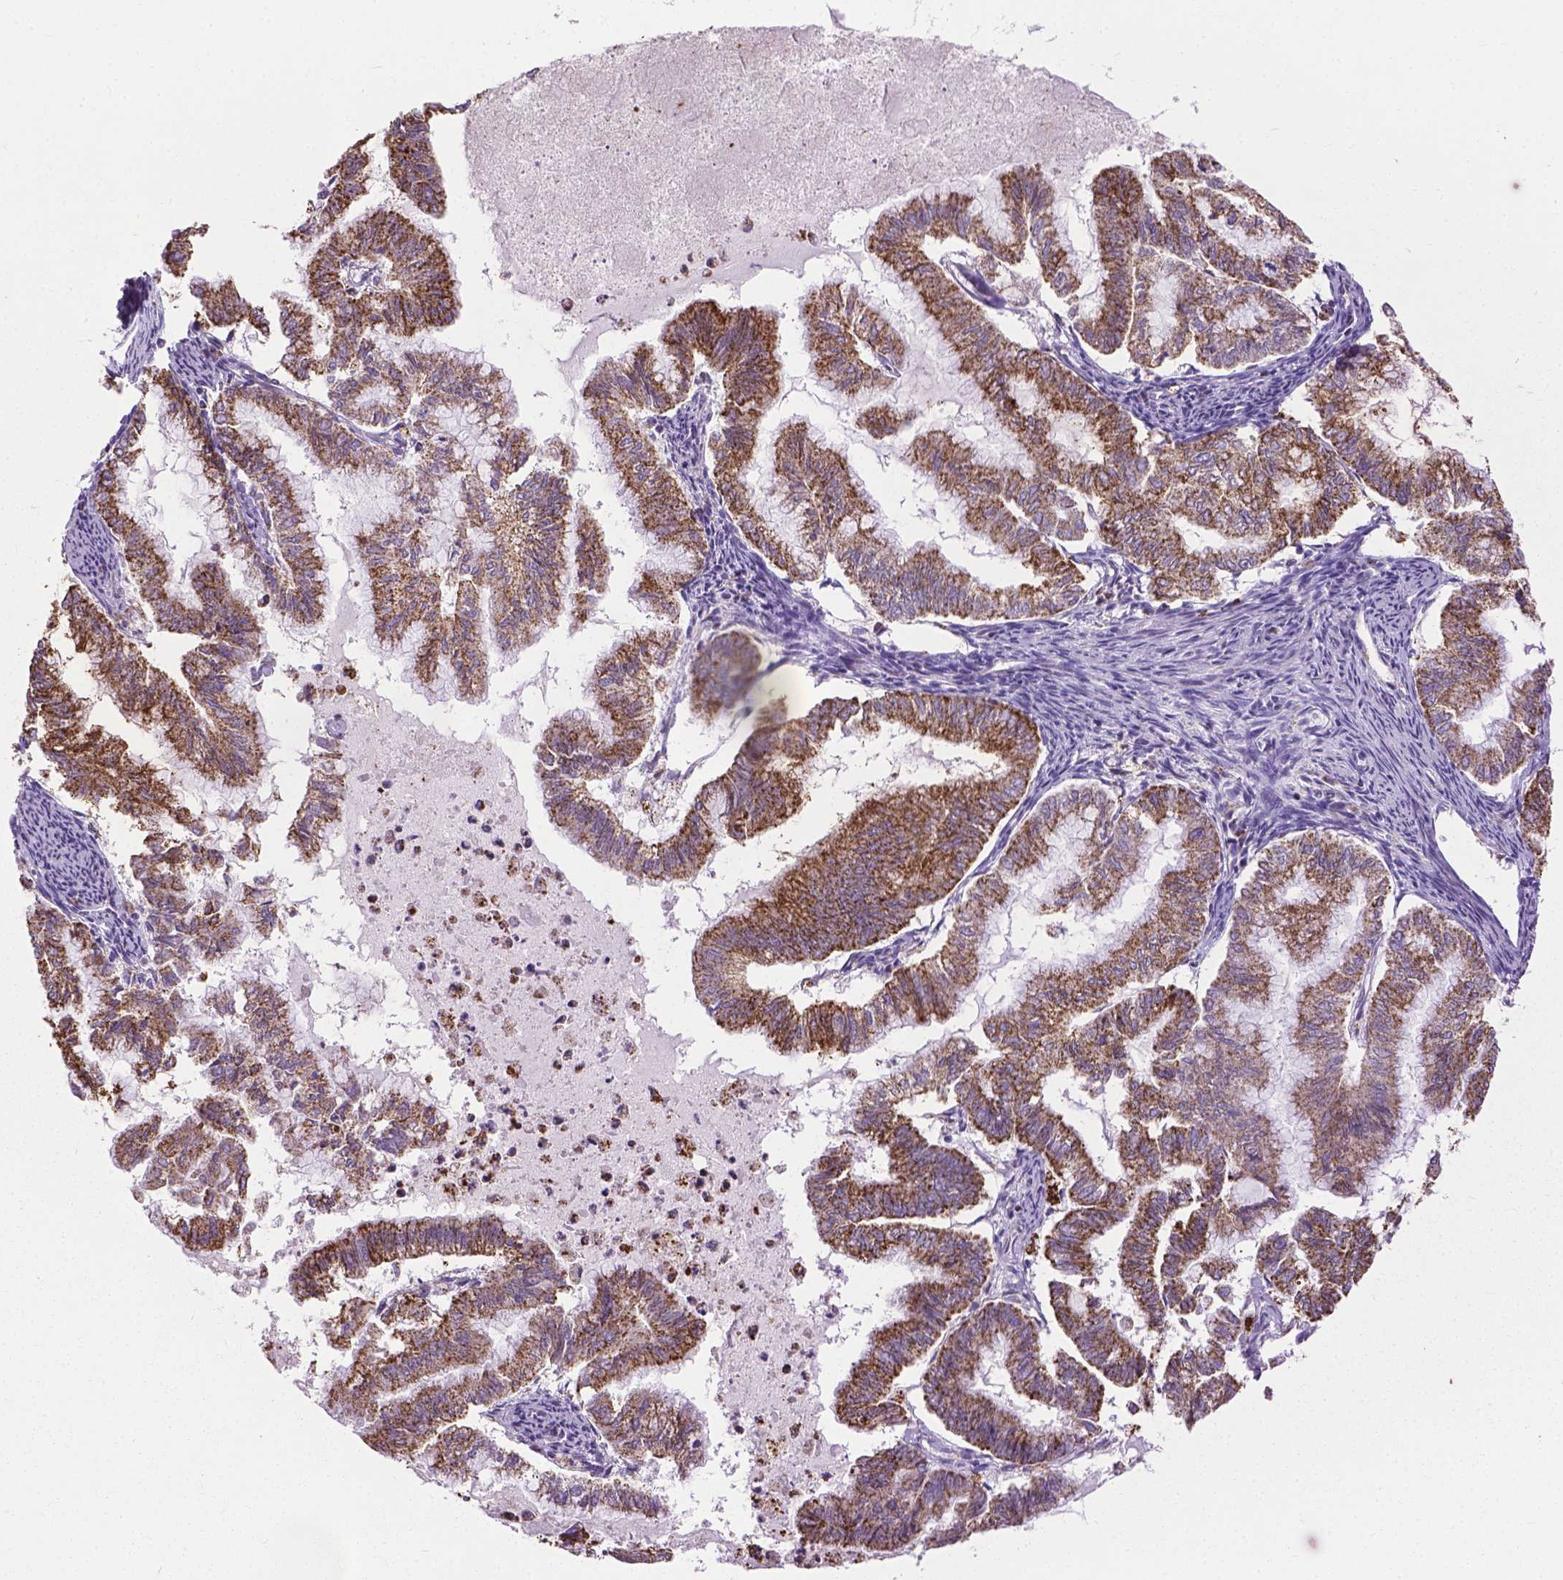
{"staining": {"intensity": "moderate", "quantity": ">75%", "location": "cytoplasmic/membranous"}, "tissue": "endometrial cancer", "cell_type": "Tumor cells", "image_type": "cancer", "snomed": [{"axis": "morphology", "description": "Adenocarcinoma, NOS"}, {"axis": "topography", "description": "Endometrium"}], "caption": "IHC (DAB (3,3'-diaminobenzidine)) staining of endometrial cancer (adenocarcinoma) displays moderate cytoplasmic/membranous protein staining in about >75% of tumor cells.", "gene": "VDAC1", "patient": {"sex": "female", "age": 79}}